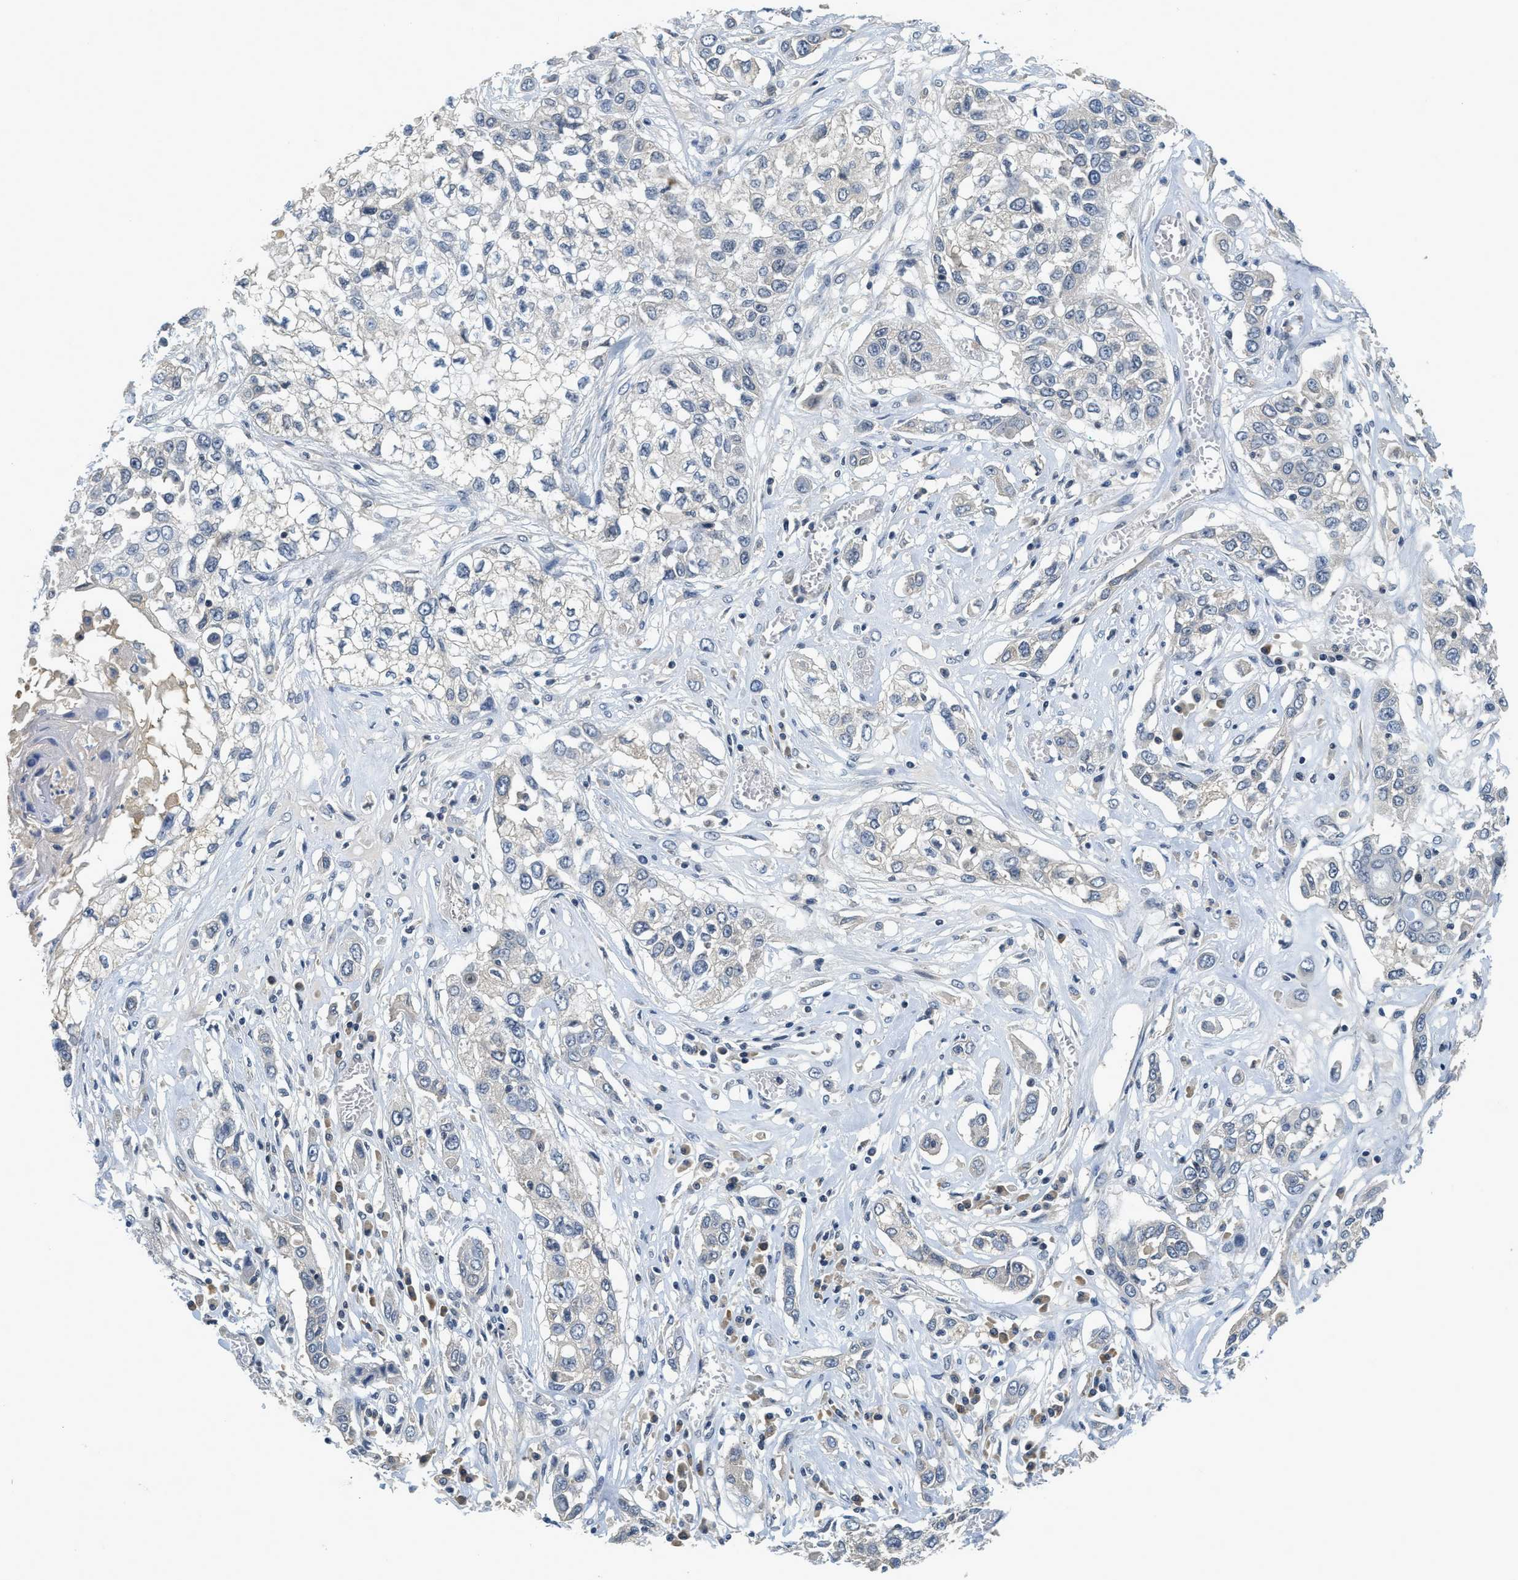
{"staining": {"intensity": "negative", "quantity": "none", "location": "none"}, "tissue": "lung cancer", "cell_type": "Tumor cells", "image_type": "cancer", "snomed": [{"axis": "morphology", "description": "Squamous cell carcinoma, NOS"}, {"axis": "topography", "description": "Lung"}], "caption": "An immunohistochemistry image of lung cancer is shown. There is no staining in tumor cells of lung cancer.", "gene": "MZF1", "patient": {"sex": "male", "age": 71}}